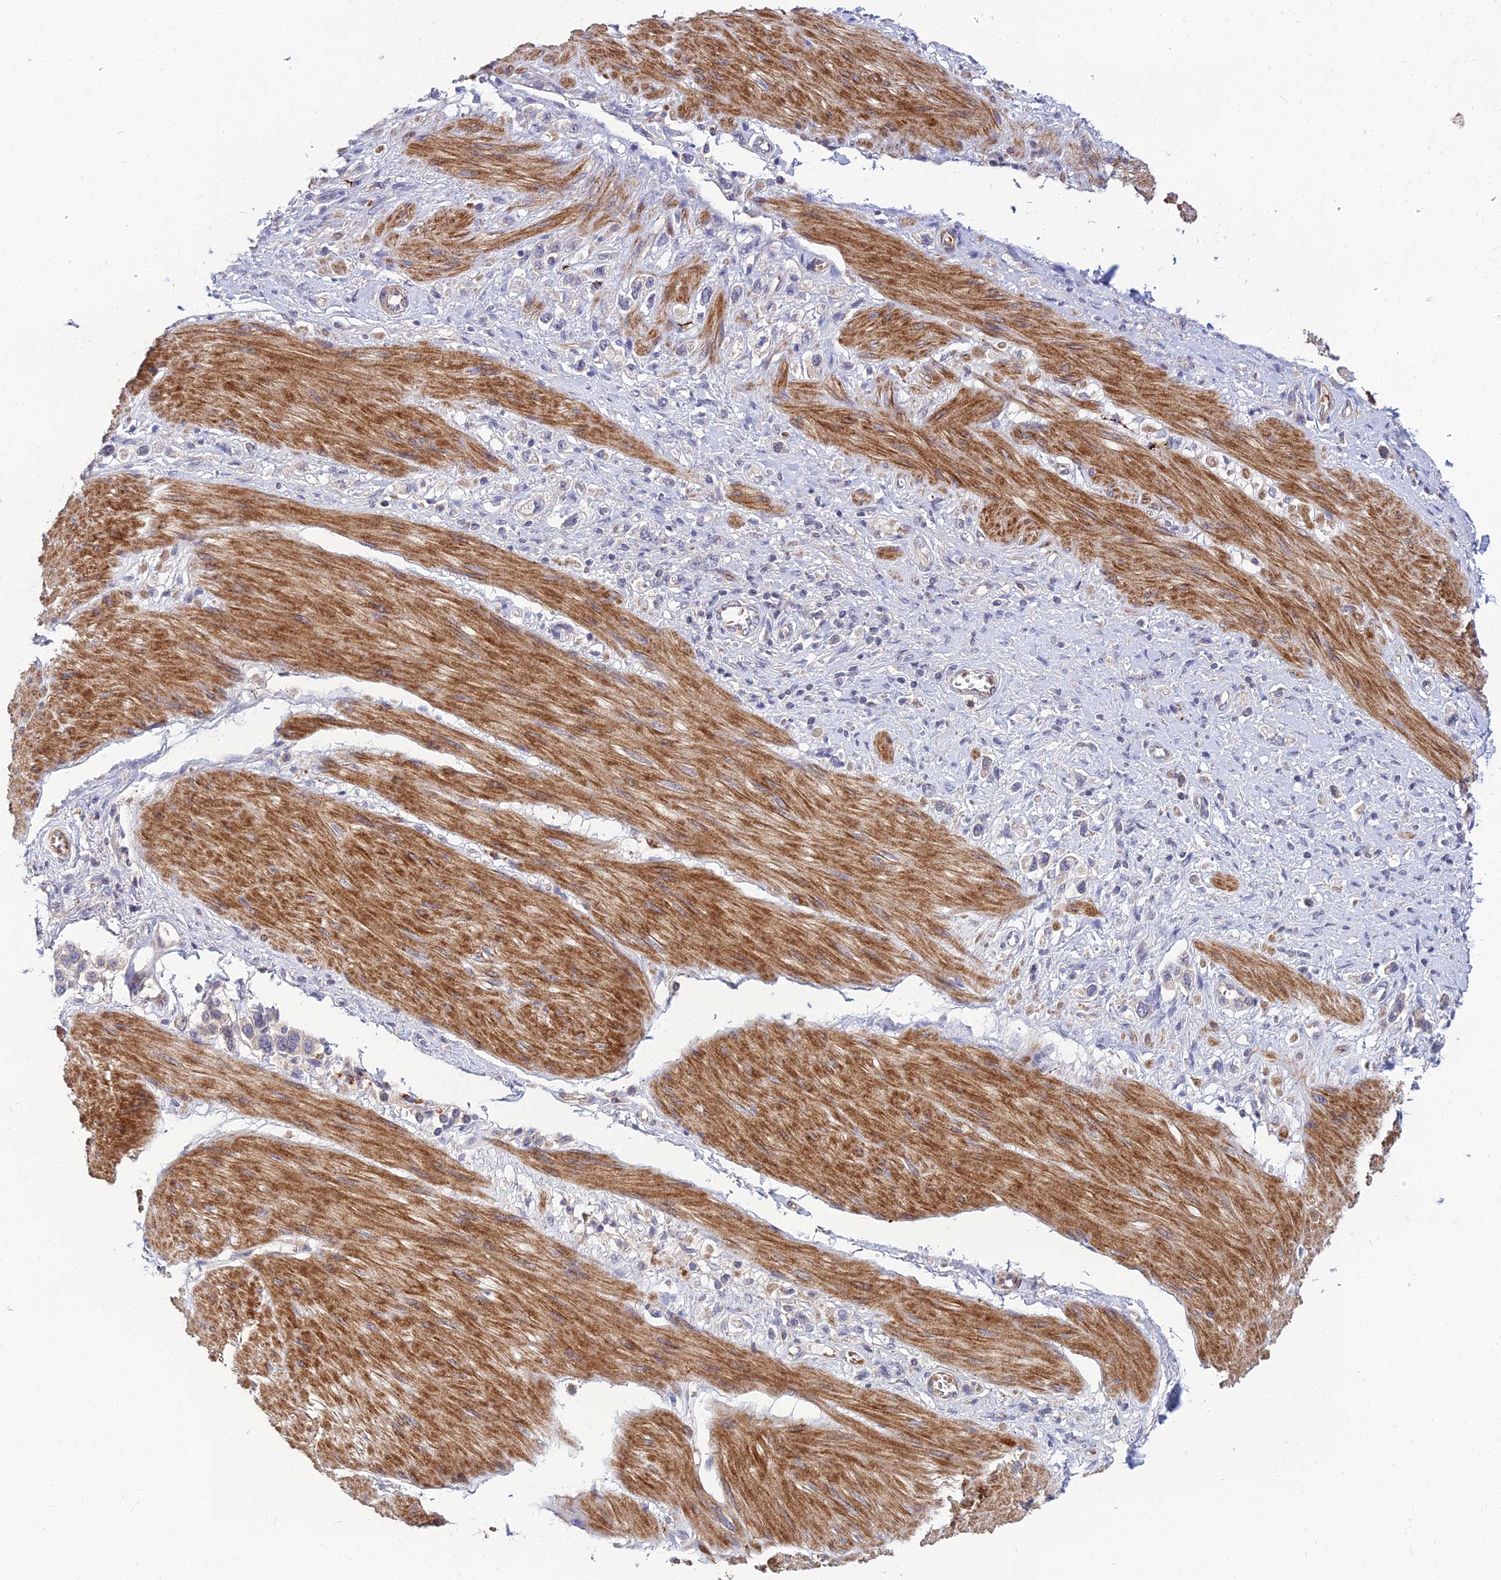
{"staining": {"intensity": "negative", "quantity": "none", "location": "none"}, "tissue": "stomach cancer", "cell_type": "Tumor cells", "image_type": "cancer", "snomed": [{"axis": "morphology", "description": "Adenocarcinoma, NOS"}, {"axis": "topography", "description": "Stomach"}], "caption": "Immunohistochemistry image of neoplastic tissue: stomach adenocarcinoma stained with DAB shows no significant protein staining in tumor cells. Nuclei are stained in blue.", "gene": "NPY", "patient": {"sex": "female", "age": 65}}